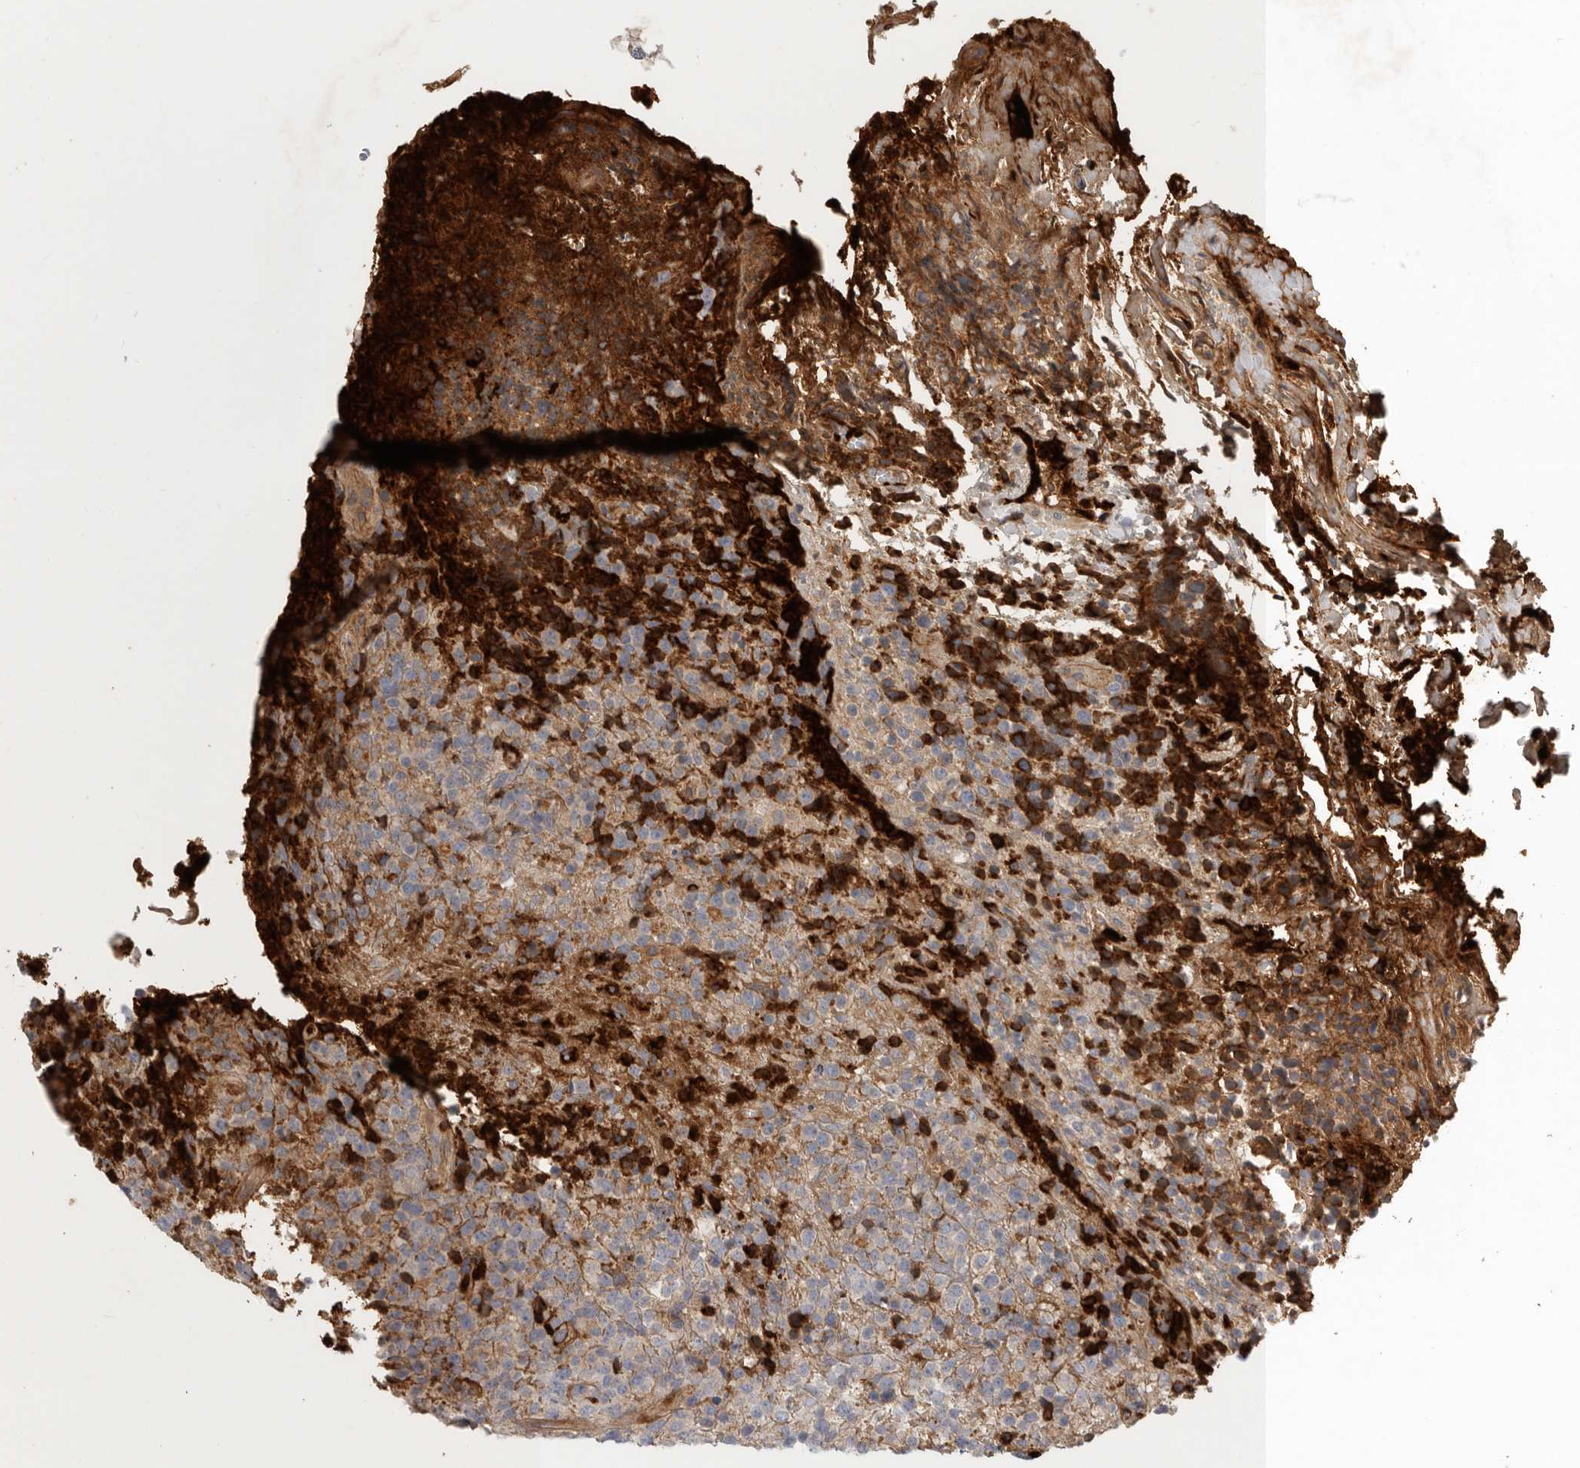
{"staining": {"intensity": "negative", "quantity": "none", "location": "none"}, "tissue": "lymphoma", "cell_type": "Tumor cells", "image_type": "cancer", "snomed": [{"axis": "morphology", "description": "Malignant lymphoma, non-Hodgkin's type, High grade"}, {"axis": "topography", "description": "Lymph node"}], "caption": "The photomicrograph demonstrates no staining of tumor cells in lymphoma.", "gene": "MLPH", "patient": {"sex": "male", "age": 13}}